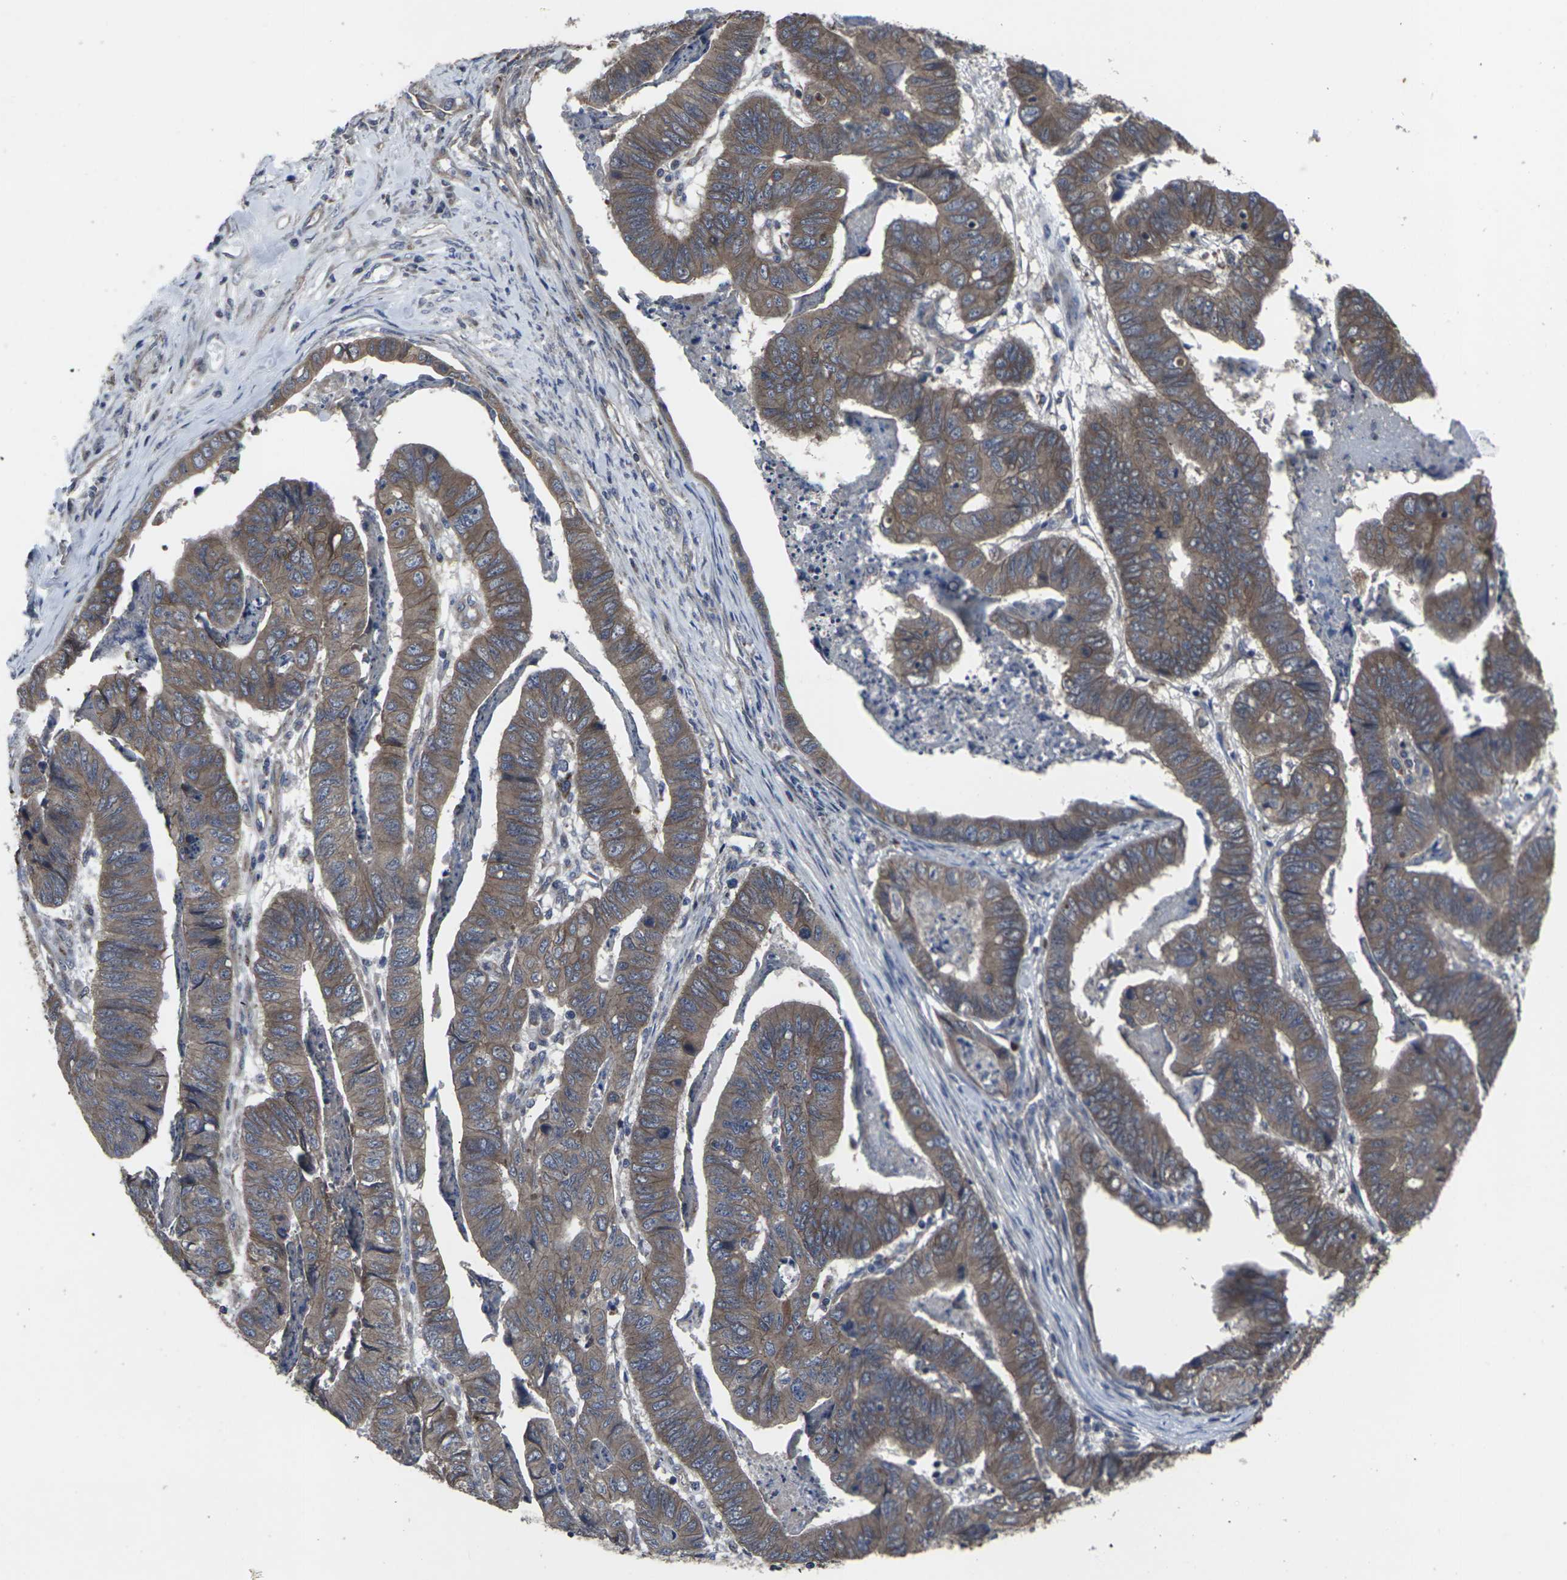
{"staining": {"intensity": "strong", "quantity": ">75%", "location": "cytoplasmic/membranous"}, "tissue": "stomach cancer", "cell_type": "Tumor cells", "image_type": "cancer", "snomed": [{"axis": "morphology", "description": "Adenocarcinoma, NOS"}, {"axis": "topography", "description": "Stomach, lower"}], "caption": "The micrograph demonstrates a brown stain indicating the presence of a protein in the cytoplasmic/membranous of tumor cells in stomach cancer (adenocarcinoma).", "gene": "MAPKAPK2", "patient": {"sex": "male", "age": 77}}